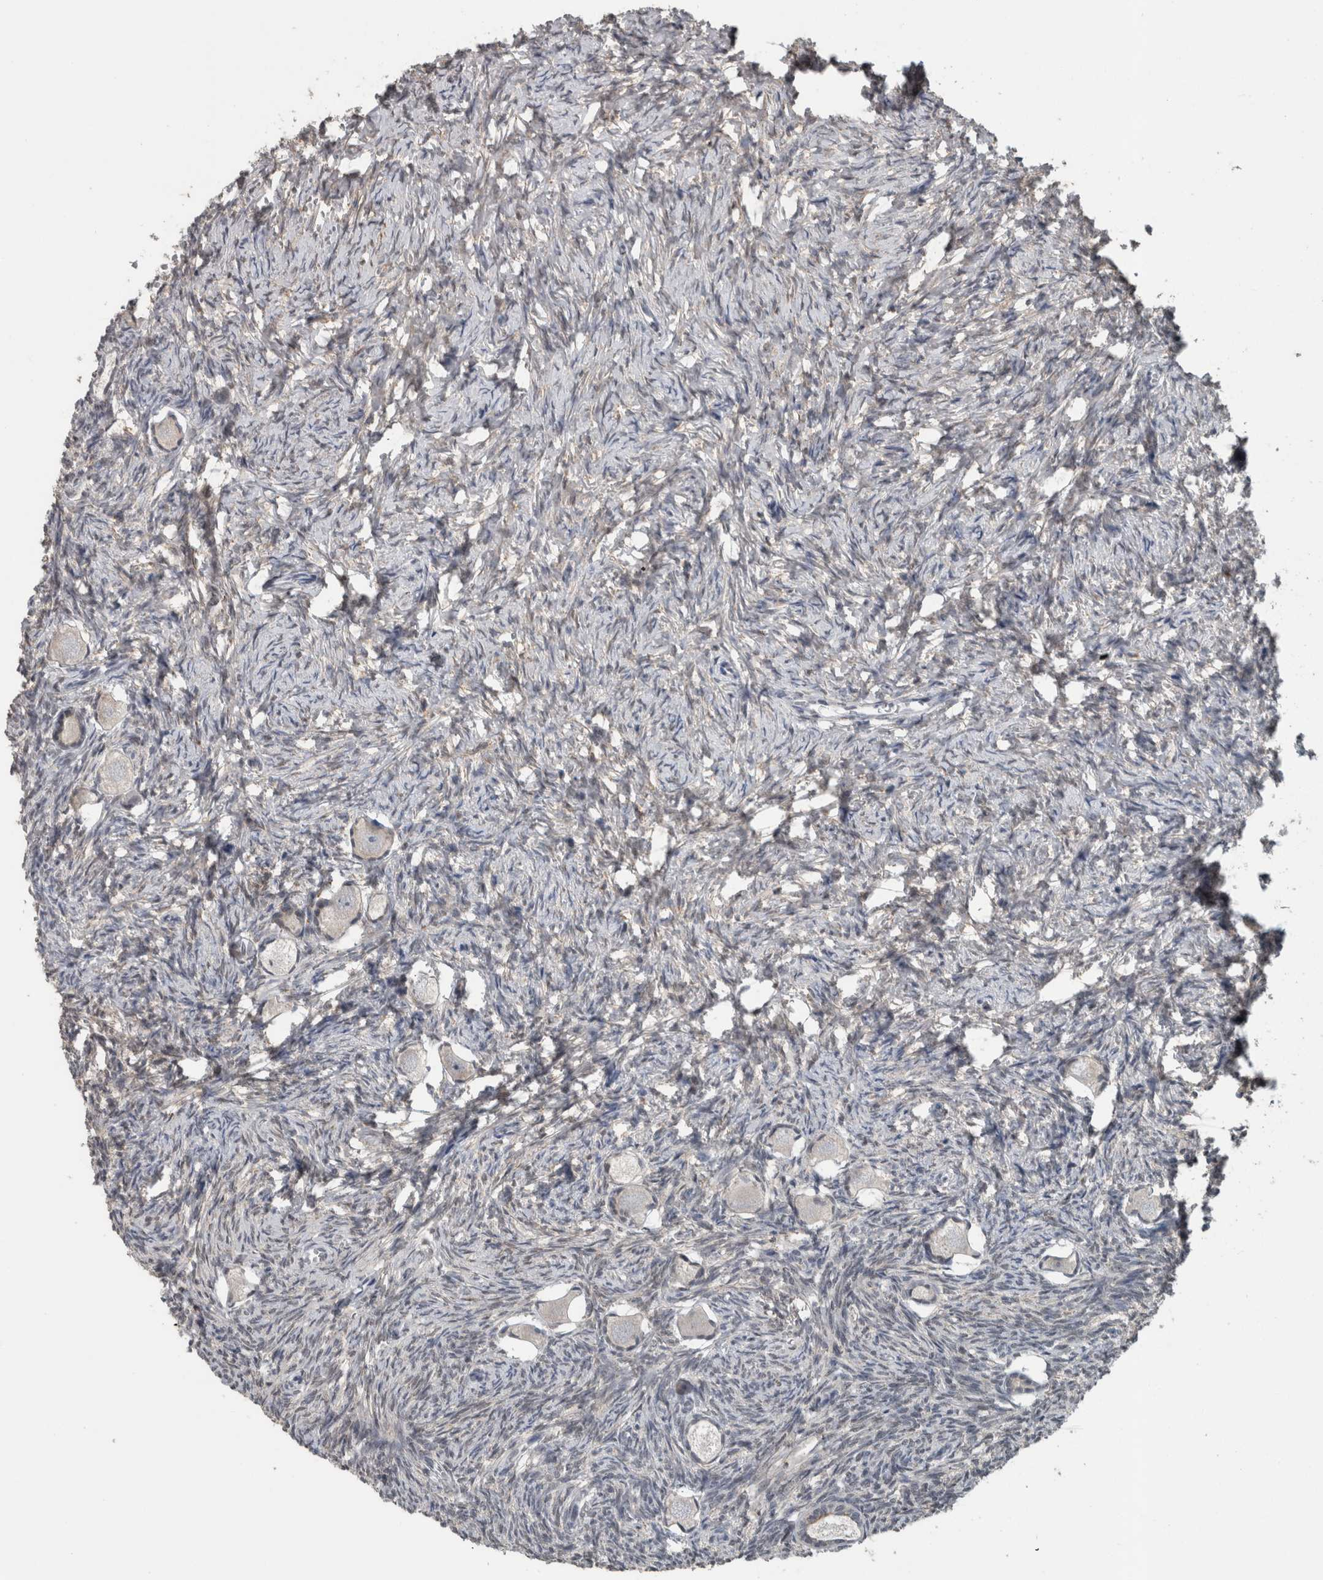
{"staining": {"intensity": "negative", "quantity": "none", "location": "none"}, "tissue": "ovary", "cell_type": "Follicle cells", "image_type": "normal", "snomed": [{"axis": "morphology", "description": "Normal tissue, NOS"}, {"axis": "topography", "description": "Ovary"}], "caption": "Image shows no significant protein positivity in follicle cells of normal ovary. (Brightfield microscopy of DAB (3,3'-diaminobenzidine) IHC at high magnification).", "gene": "ACSF2", "patient": {"sex": "female", "age": 27}}